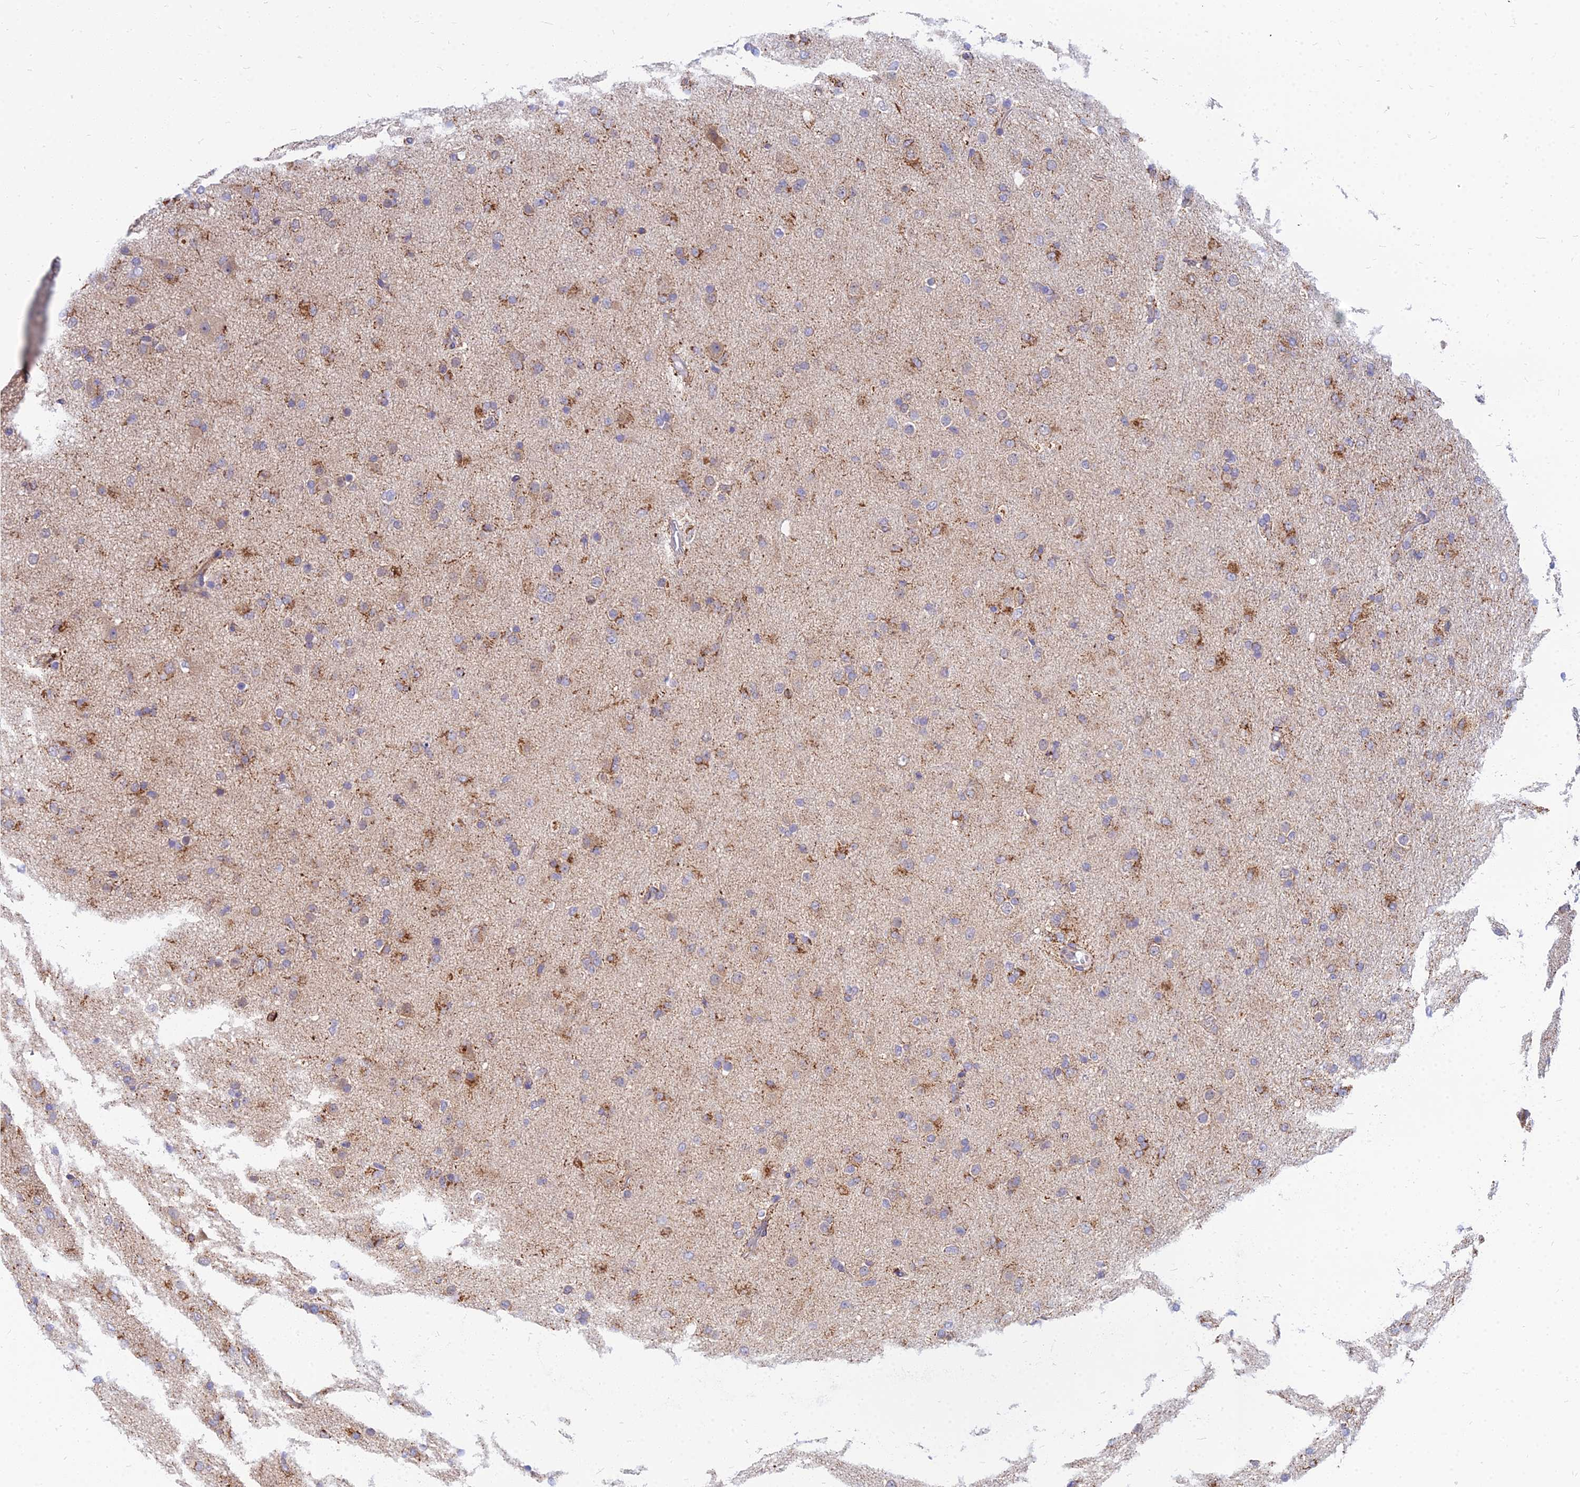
{"staining": {"intensity": "weak", "quantity": "25%-75%", "location": "cytoplasmic/membranous"}, "tissue": "glioma", "cell_type": "Tumor cells", "image_type": "cancer", "snomed": [{"axis": "morphology", "description": "Glioma, malignant, Low grade"}, {"axis": "topography", "description": "Brain"}], "caption": "Immunohistochemical staining of human glioma shows low levels of weak cytoplasmic/membranous staining in about 25%-75% of tumor cells.", "gene": "CCT6B", "patient": {"sex": "male", "age": 65}}